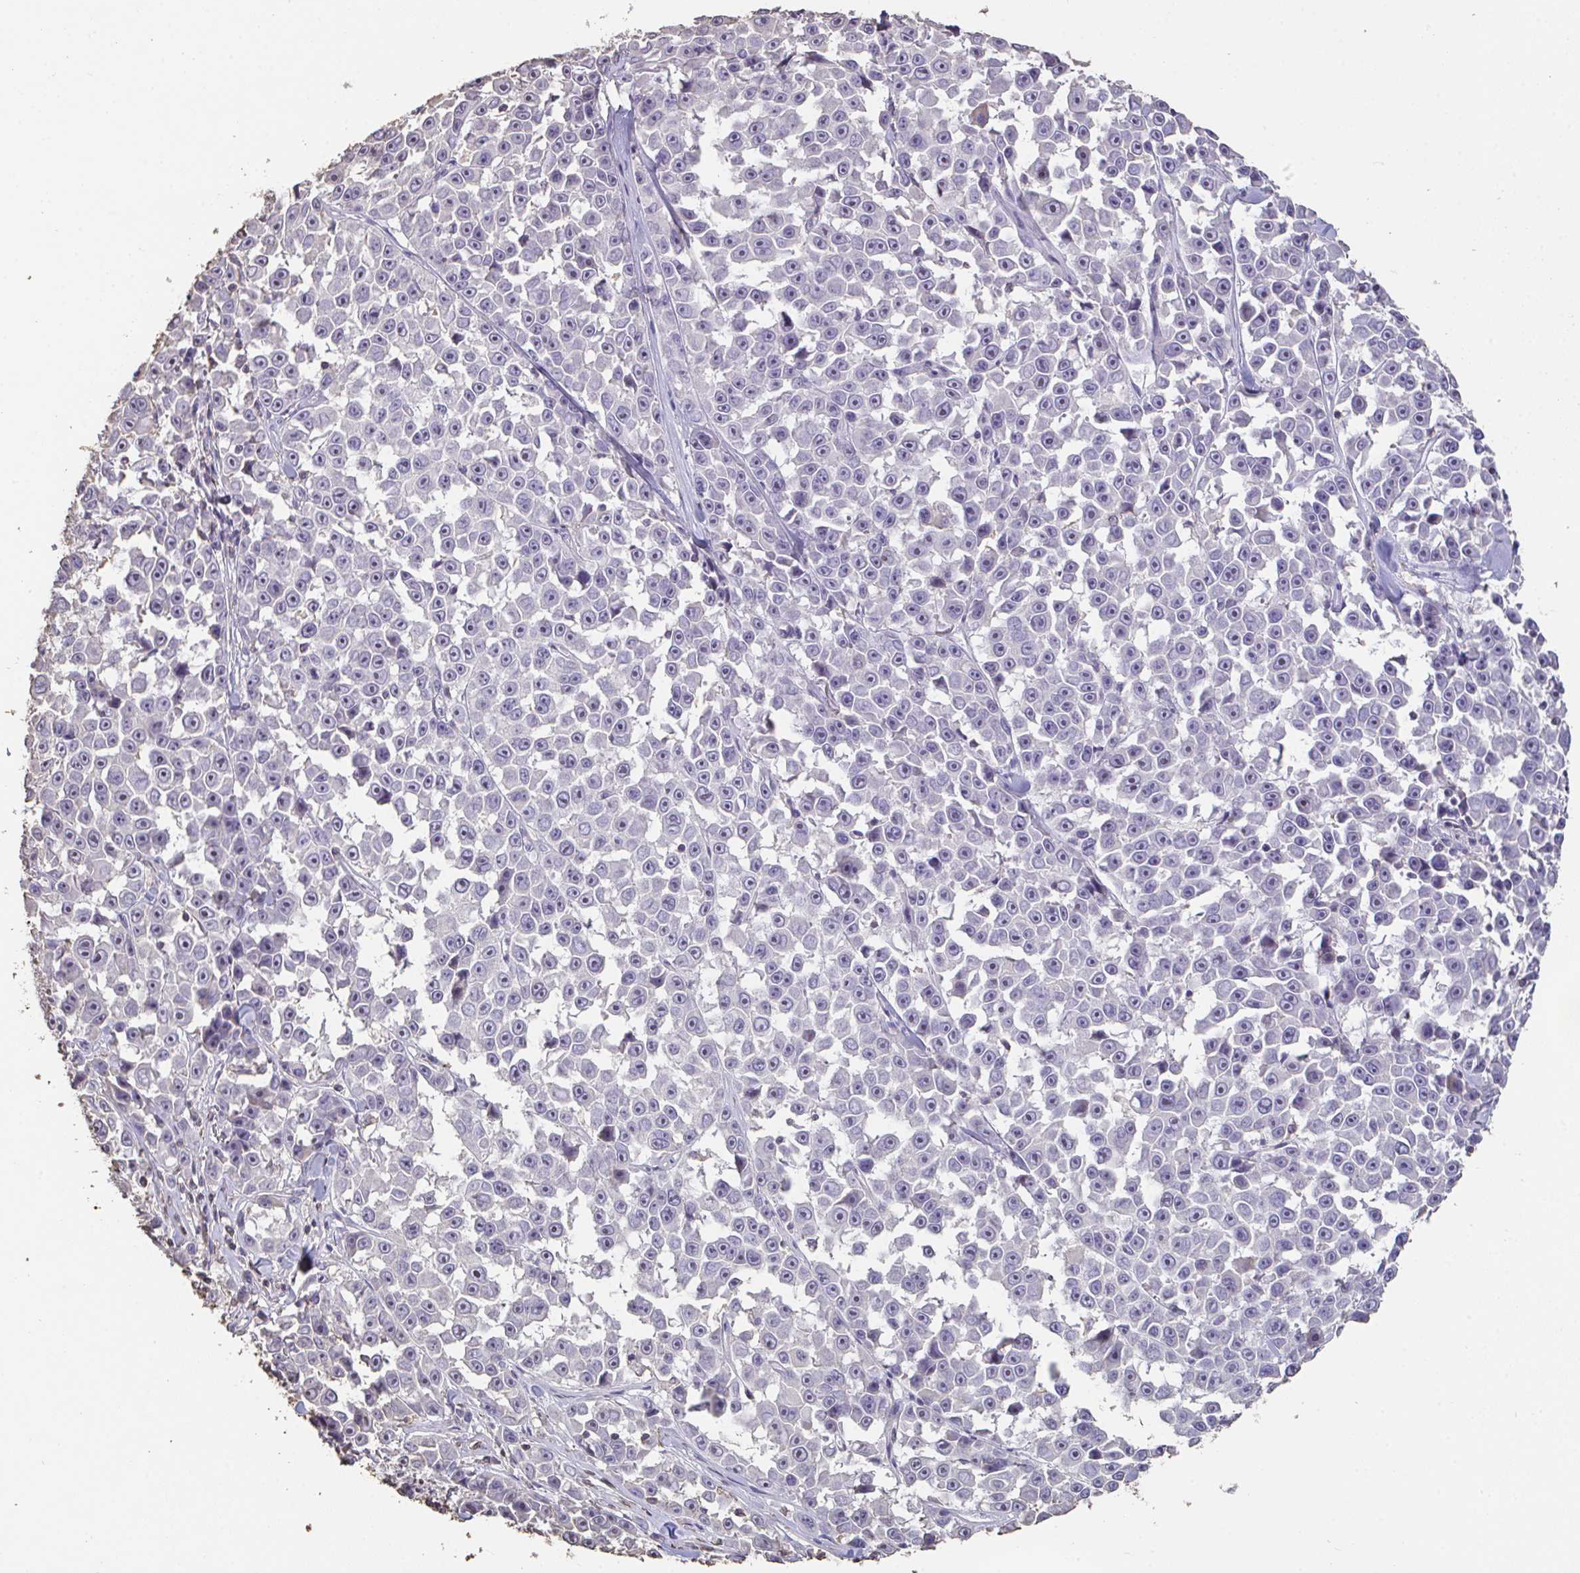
{"staining": {"intensity": "negative", "quantity": "none", "location": "none"}, "tissue": "melanoma", "cell_type": "Tumor cells", "image_type": "cancer", "snomed": [{"axis": "morphology", "description": "Malignant melanoma, NOS"}, {"axis": "topography", "description": "Skin"}], "caption": "Tumor cells are negative for protein expression in human malignant melanoma.", "gene": "IL23R", "patient": {"sex": "female", "age": 66}}